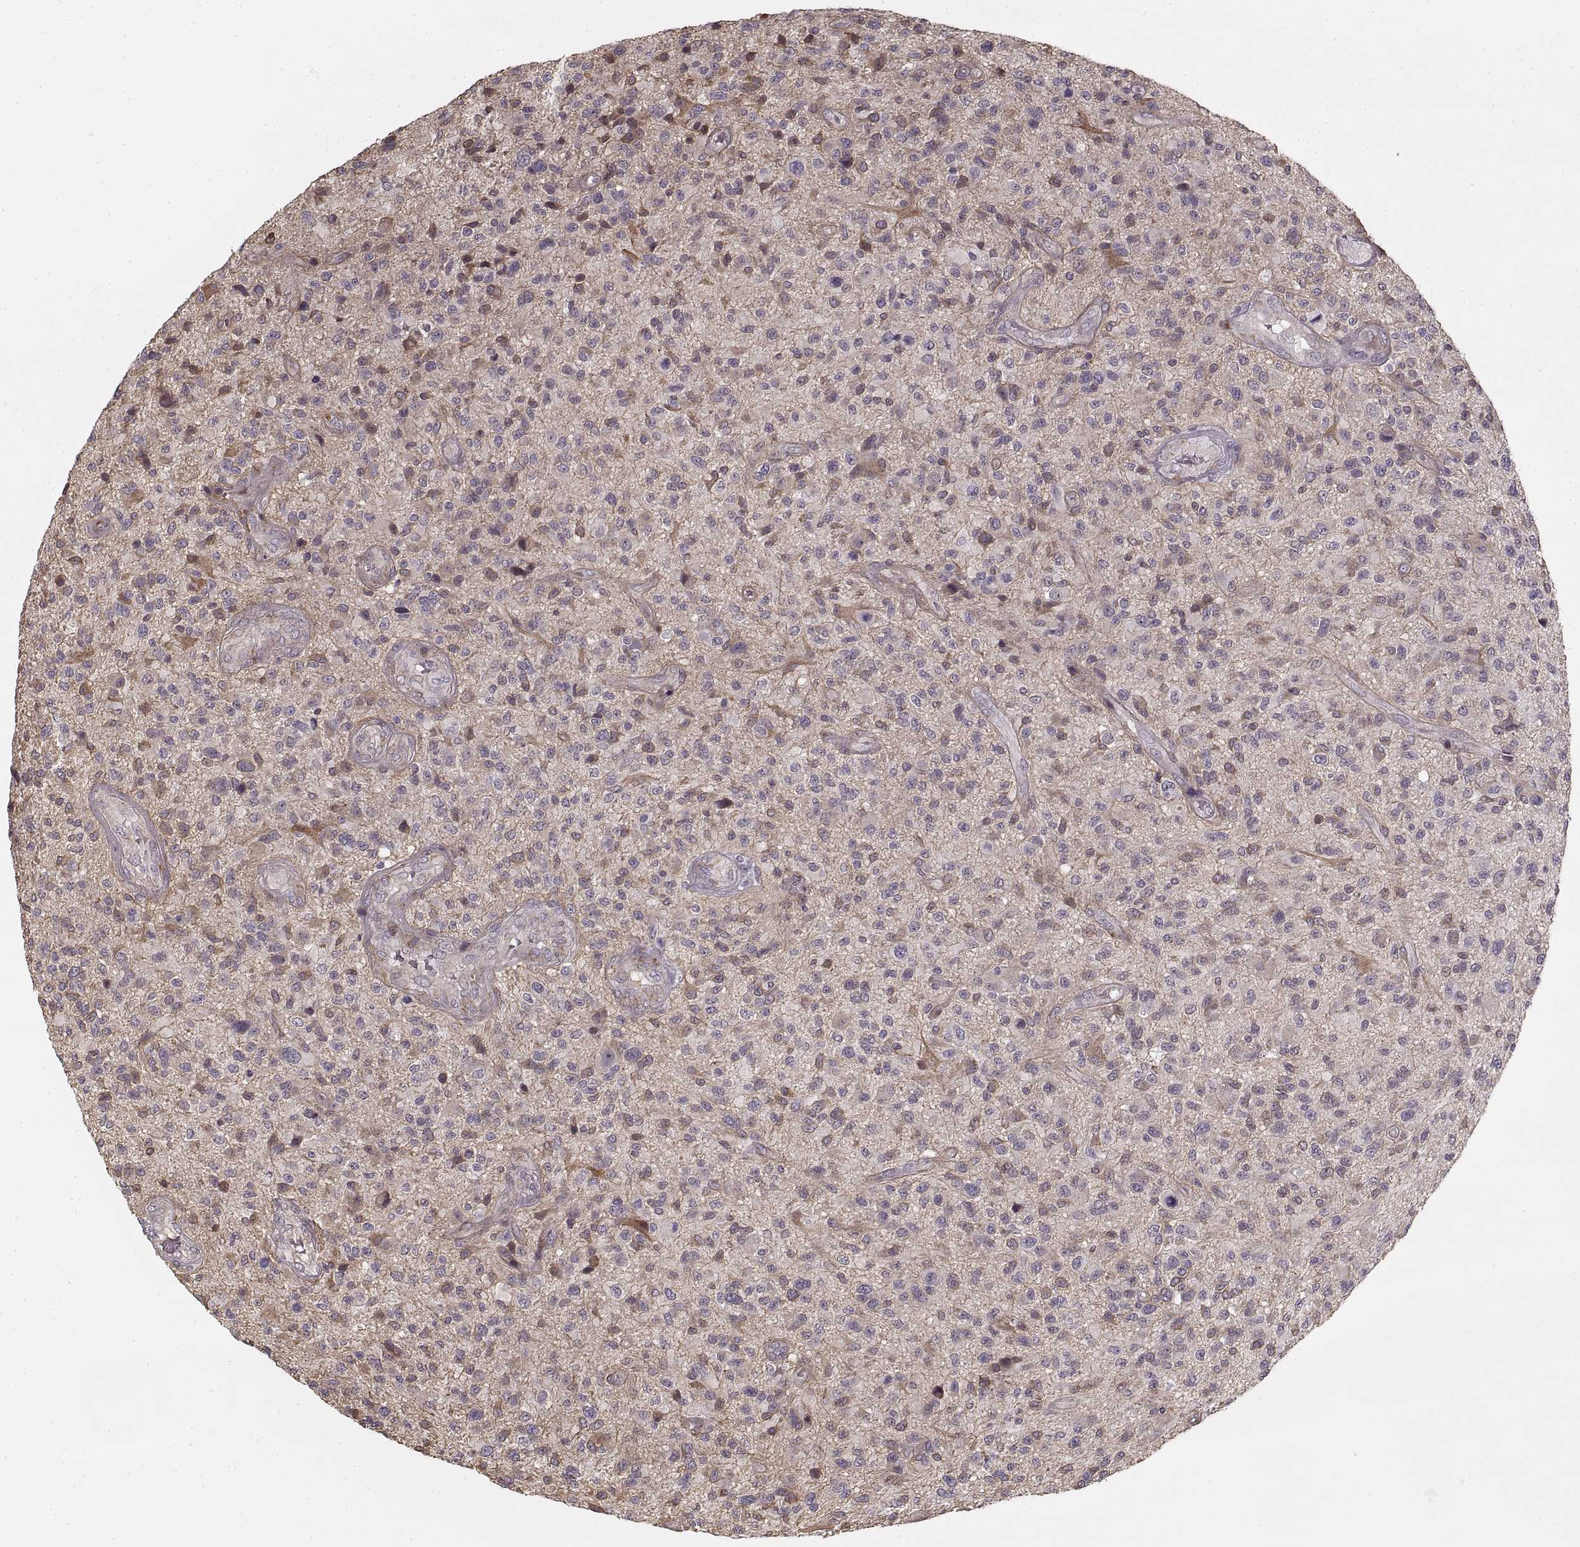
{"staining": {"intensity": "negative", "quantity": "none", "location": "none"}, "tissue": "glioma", "cell_type": "Tumor cells", "image_type": "cancer", "snomed": [{"axis": "morphology", "description": "Glioma, malignant, High grade"}, {"axis": "topography", "description": "Brain"}], "caption": "This histopathology image is of glioma stained with immunohistochemistry to label a protein in brown with the nuclei are counter-stained blue. There is no expression in tumor cells.", "gene": "LAMB2", "patient": {"sex": "male", "age": 47}}